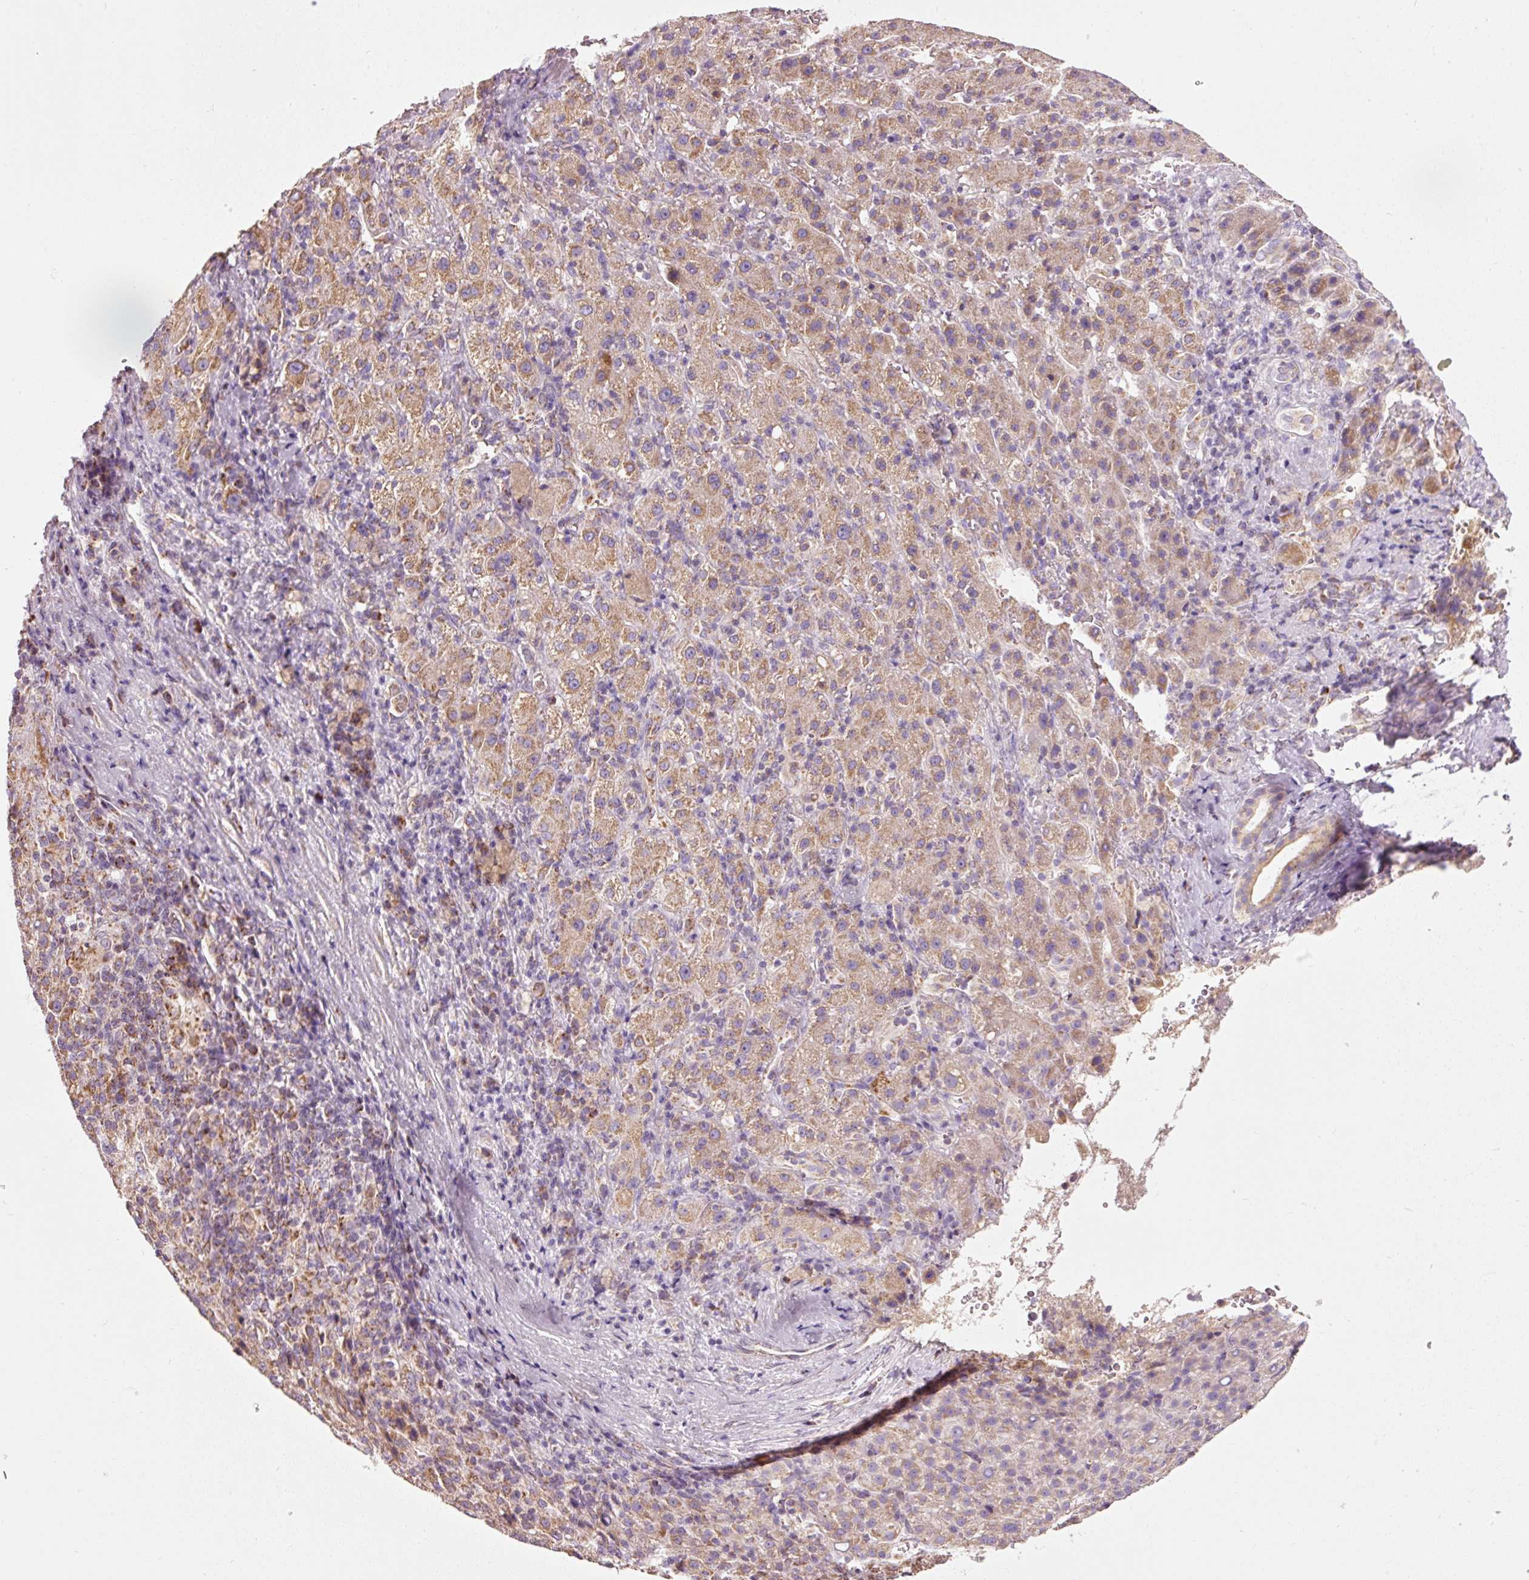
{"staining": {"intensity": "moderate", "quantity": ">75%", "location": "cytoplasmic/membranous"}, "tissue": "liver cancer", "cell_type": "Tumor cells", "image_type": "cancer", "snomed": [{"axis": "morphology", "description": "Carcinoma, Hepatocellular, NOS"}, {"axis": "topography", "description": "Liver"}], "caption": "Protein staining shows moderate cytoplasmic/membranous positivity in about >75% of tumor cells in liver cancer (hepatocellular carcinoma). Using DAB (3,3'-diaminobenzidine) (brown) and hematoxylin (blue) stains, captured at high magnification using brightfield microscopy.", "gene": "NDUFB4", "patient": {"sex": "female", "age": 58}}